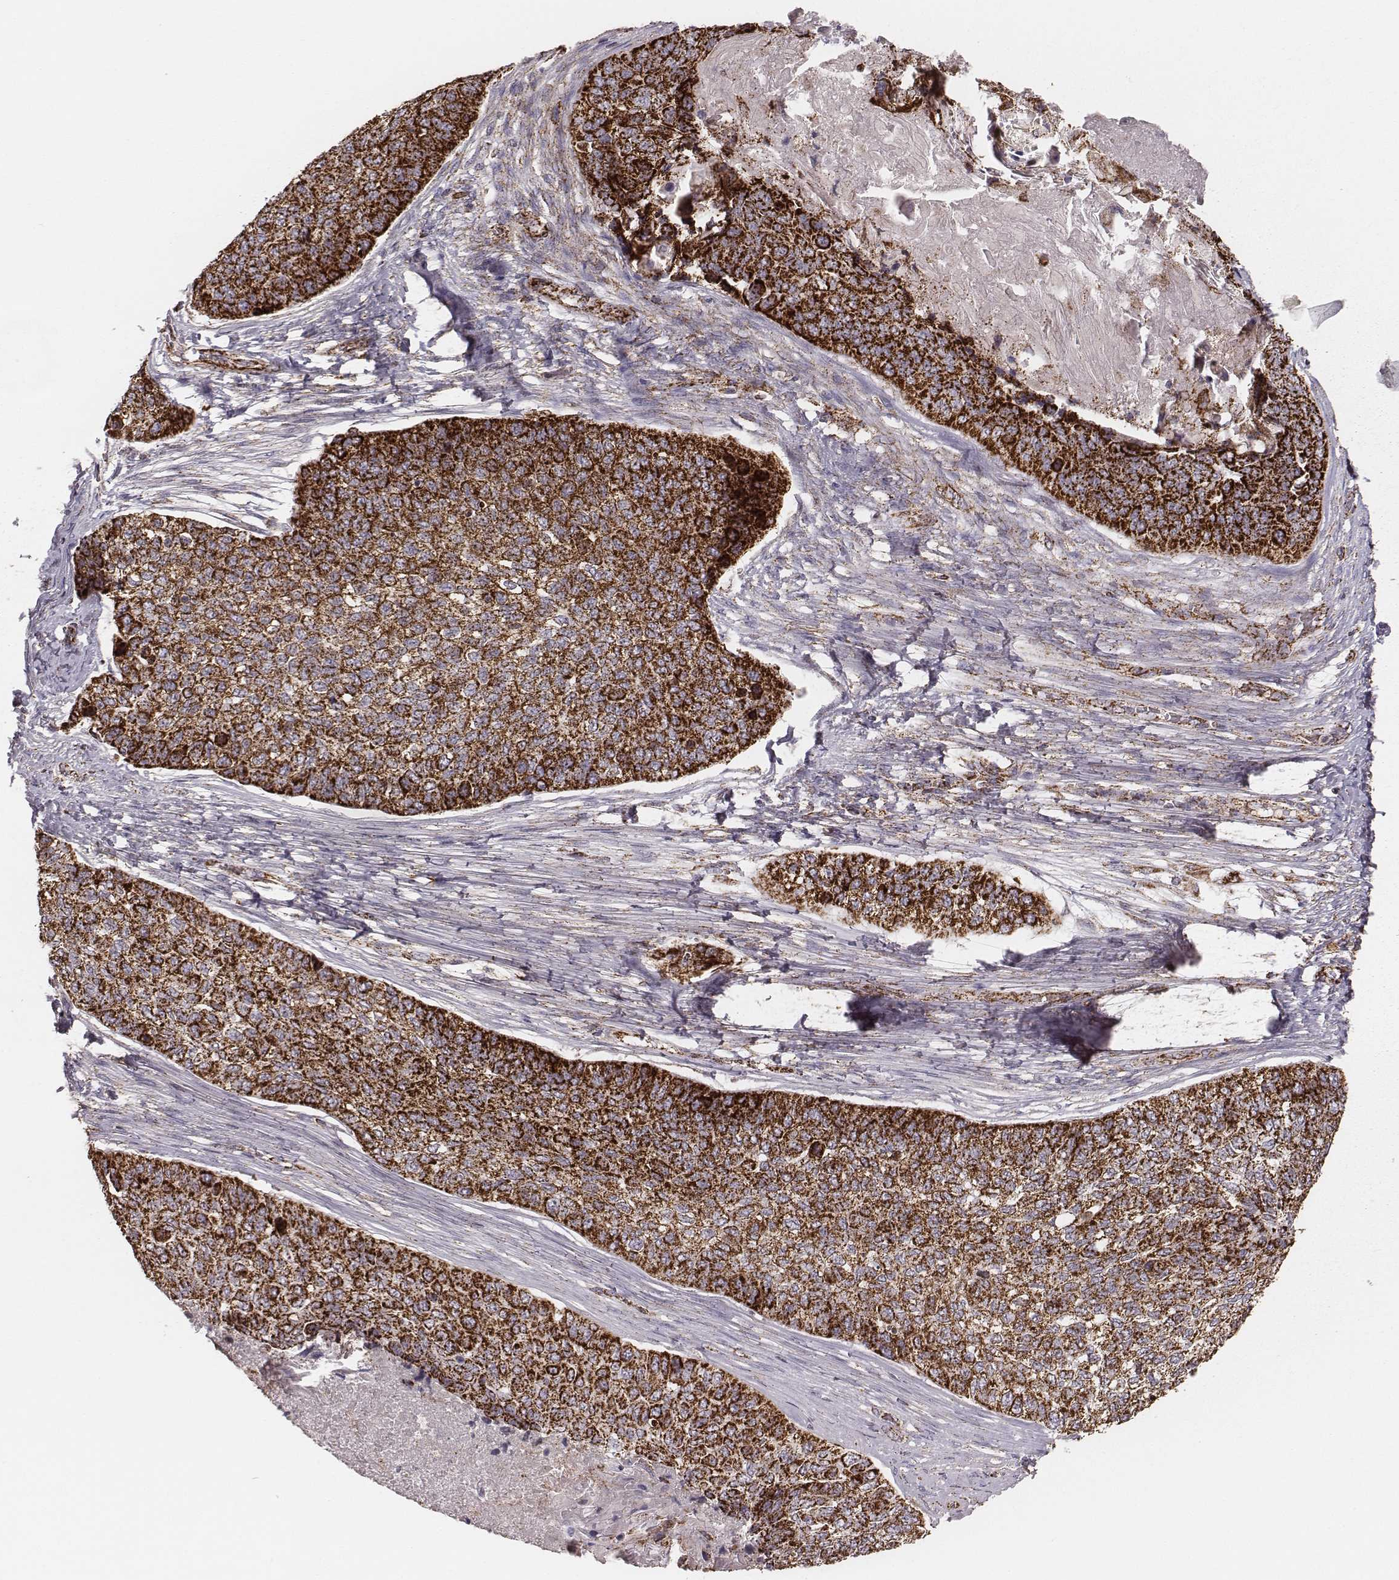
{"staining": {"intensity": "strong", "quantity": ">75%", "location": "cytoplasmic/membranous"}, "tissue": "lung cancer", "cell_type": "Tumor cells", "image_type": "cancer", "snomed": [{"axis": "morphology", "description": "Squamous cell carcinoma, NOS"}, {"axis": "topography", "description": "Lung"}], "caption": "High-magnification brightfield microscopy of lung cancer (squamous cell carcinoma) stained with DAB (brown) and counterstained with hematoxylin (blue). tumor cells exhibit strong cytoplasmic/membranous expression is identified in approximately>75% of cells.", "gene": "TUFM", "patient": {"sex": "male", "age": 69}}